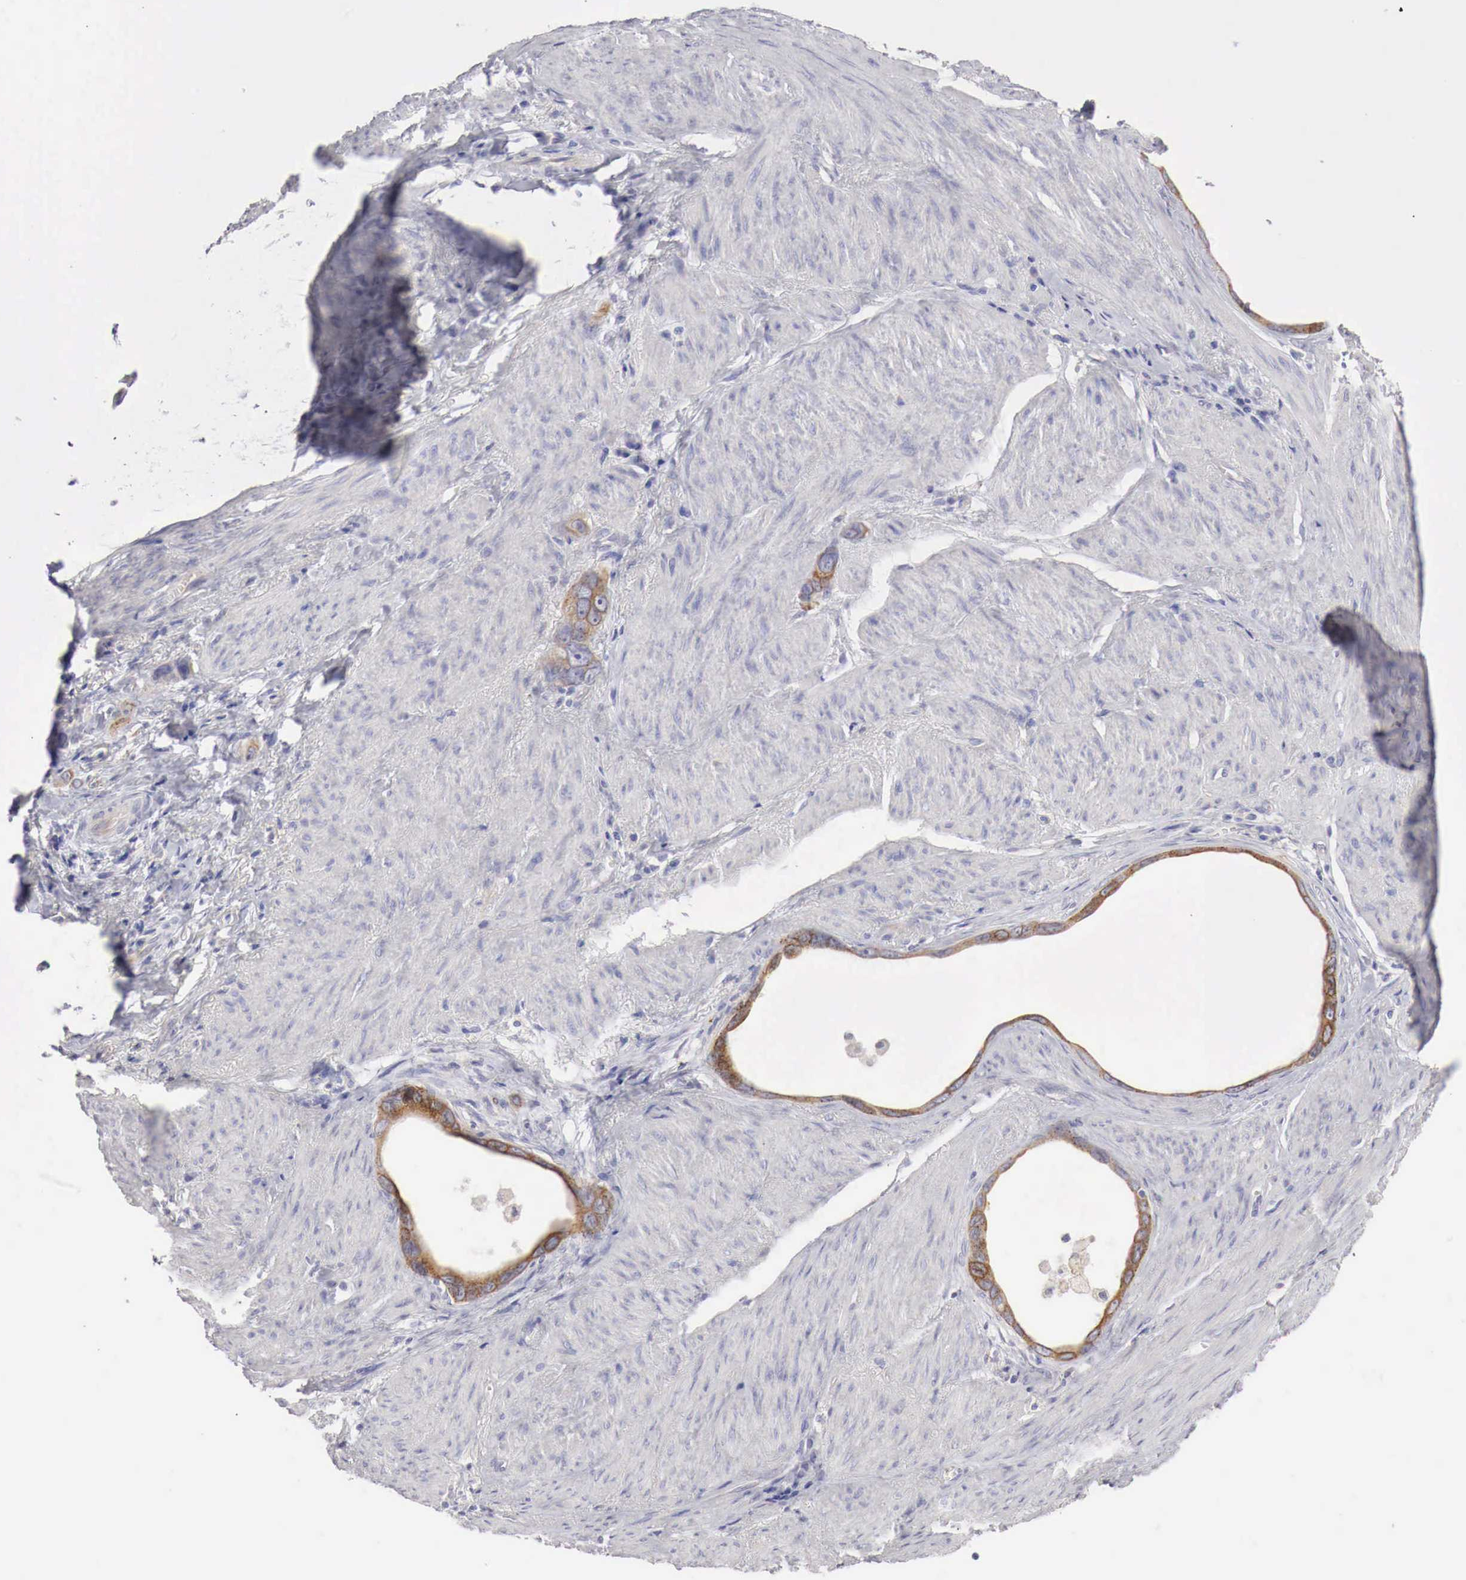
{"staining": {"intensity": "weak", "quantity": "25%-75%", "location": "cytoplasmic/membranous"}, "tissue": "stomach cancer", "cell_type": "Tumor cells", "image_type": "cancer", "snomed": [{"axis": "morphology", "description": "Adenocarcinoma, NOS"}, {"axis": "topography", "description": "Stomach"}], "caption": "A brown stain shows weak cytoplasmic/membranous positivity of a protein in human stomach cancer tumor cells.", "gene": "NSDHL", "patient": {"sex": "male", "age": 78}}